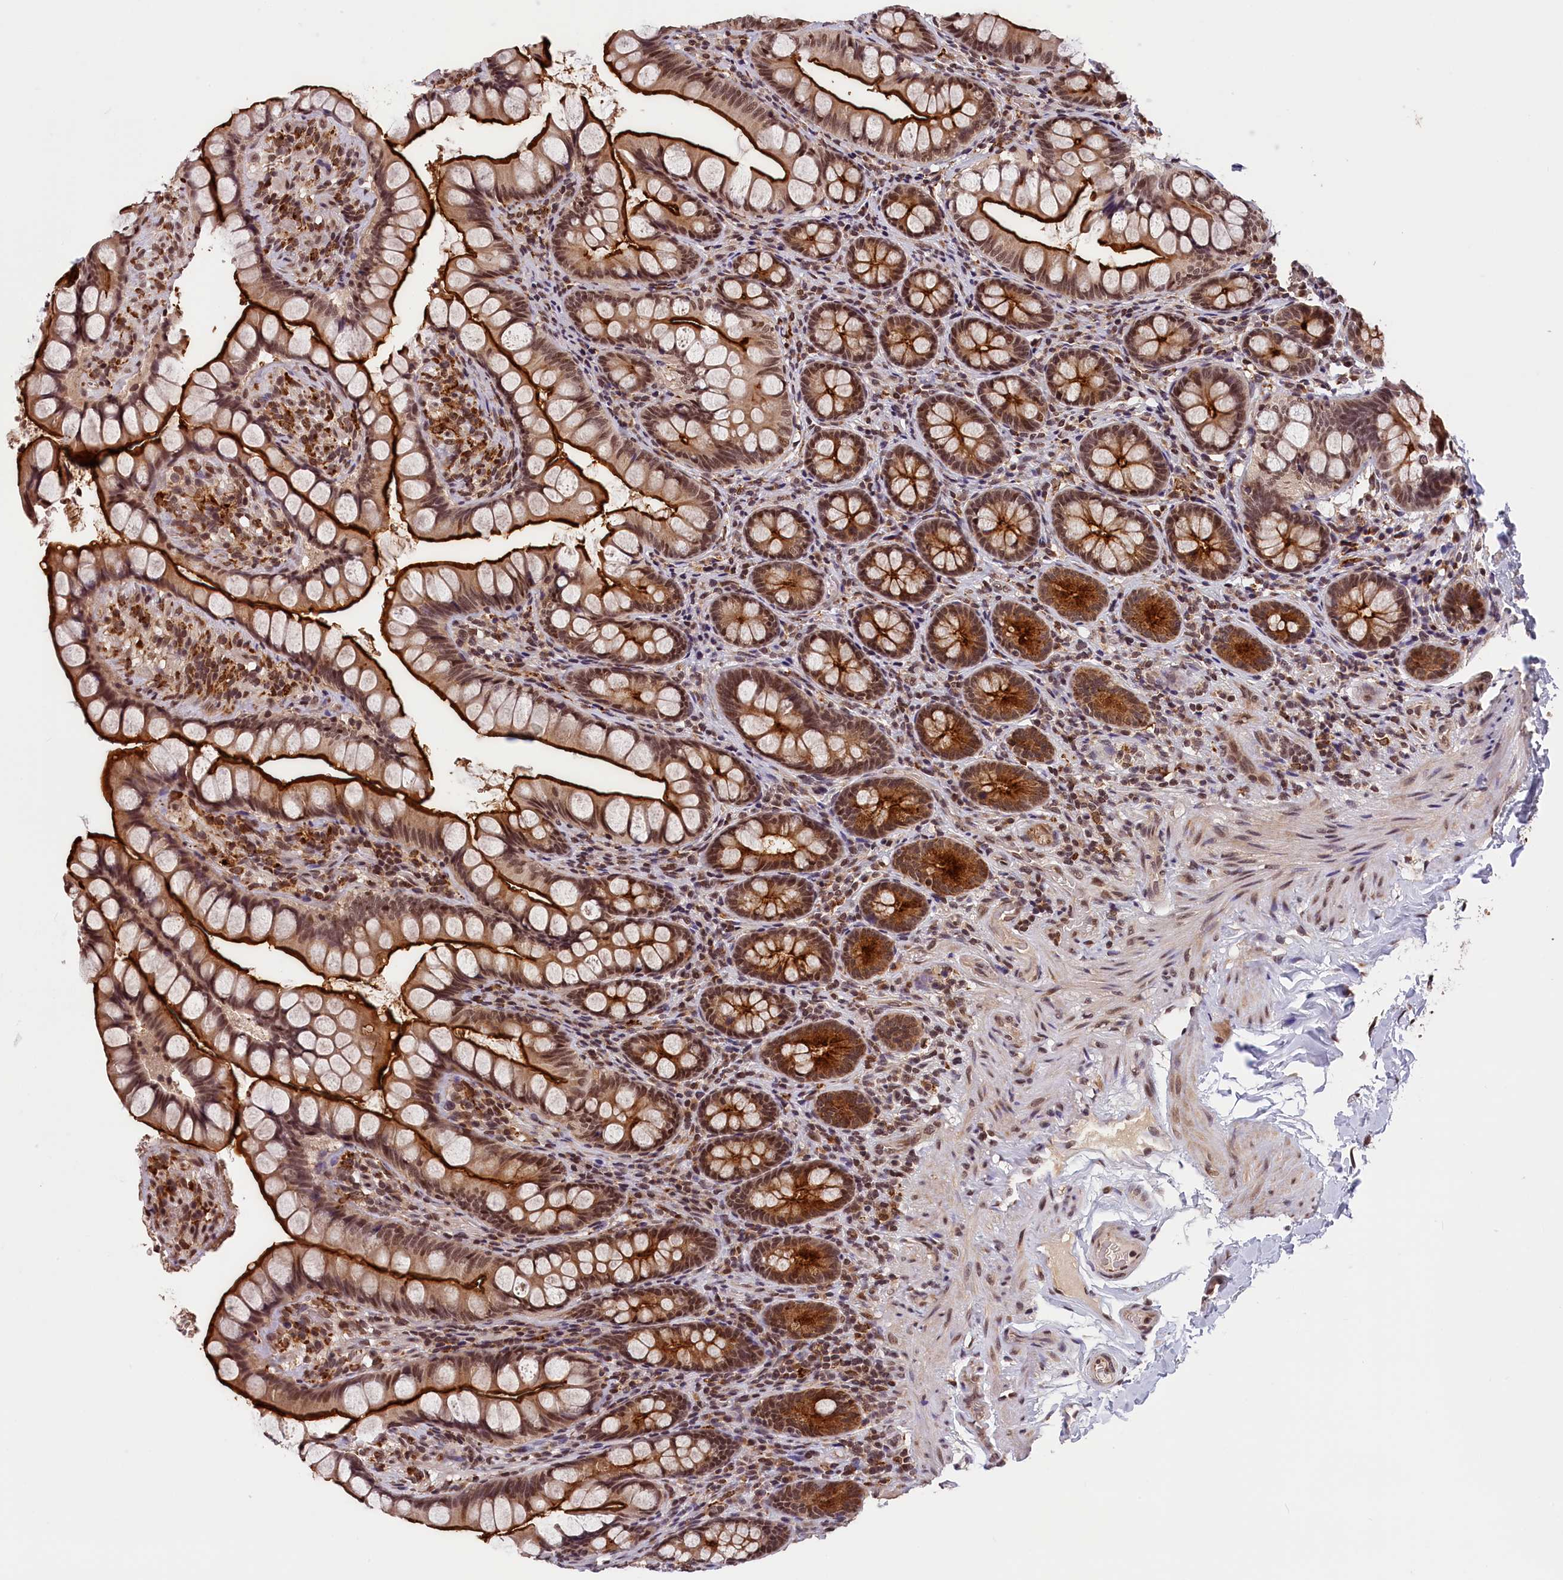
{"staining": {"intensity": "strong", "quantity": ">75%", "location": "cytoplasmic/membranous,nuclear"}, "tissue": "small intestine", "cell_type": "Glandular cells", "image_type": "normal", "snomed": [{"axis": "morphology", "description": "Normal tissue, NOS"}, {"axis": "topography", "description": "Small intestine"}], "caption": "Immunohistochemical staining of unremarkable human small intestine shows strong cytoplasmic/membranous,nuclear protein staining in approximately >75% of glandular cells.", "gene": "KCNK6", "patient": {"sex": "male", "age": 70}}